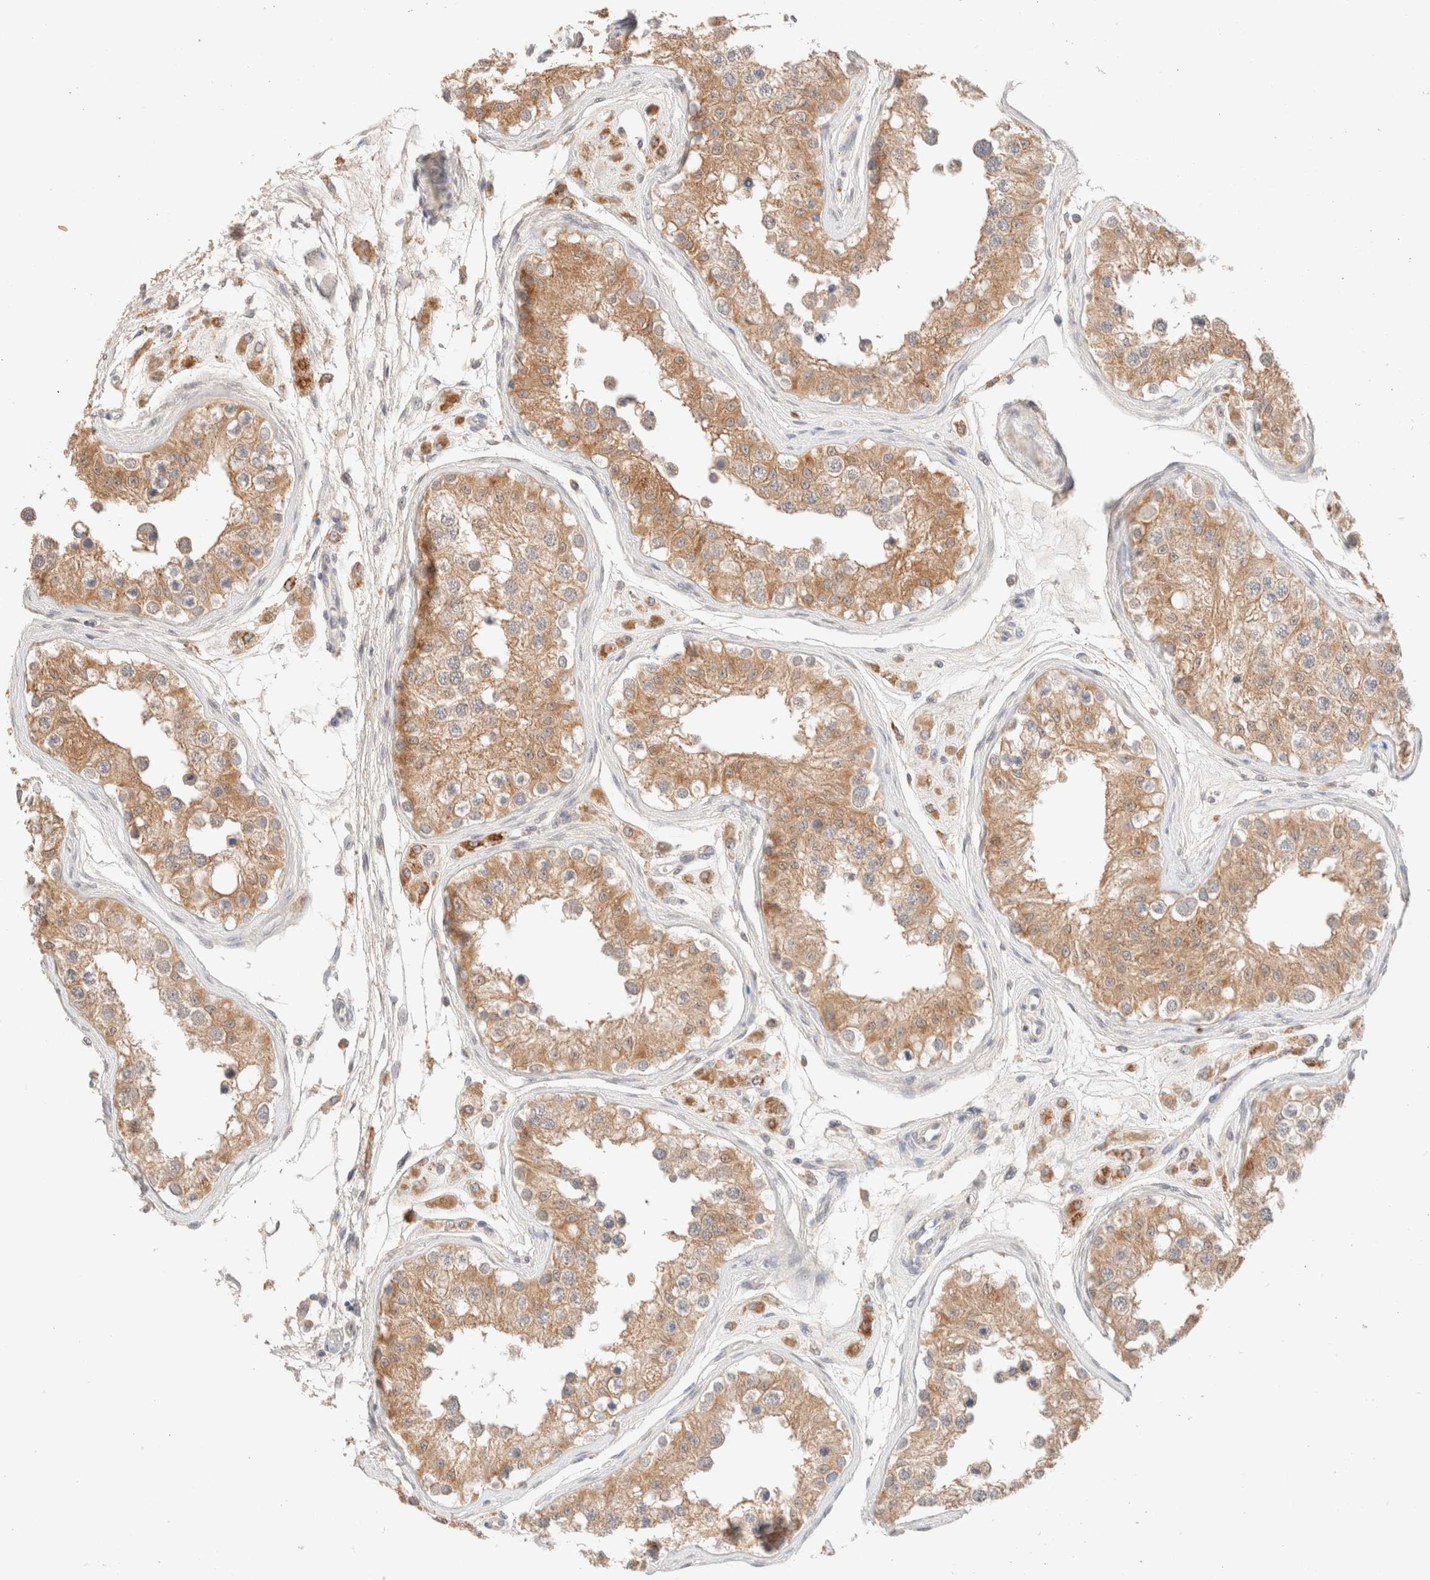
{"staining": {"intensity": "moderate", "quantity": ">75%", "location": "cytoplasmic/membranous"}, "tissue": "testis", "cell_type": "Cells in seminiferous ducts", "image_type": "normal", "snomed": [{"axis": "morphology", "description": "Normal tissue, NOS"}, {"axis": "morphology", "description": "Adenocarcinoma, metastatic, NOS"}, {"axis": "topography", "description": "Testis"}], "caption": "Immunohistochemical staining of unremarkable human testis demonstrates moderate cytoplasmic/membranous protein staining in approximately >75% of cells in seminiferous ducts.", "gene": "SARM1", "patient": {"sex": "male", "age": 26}}